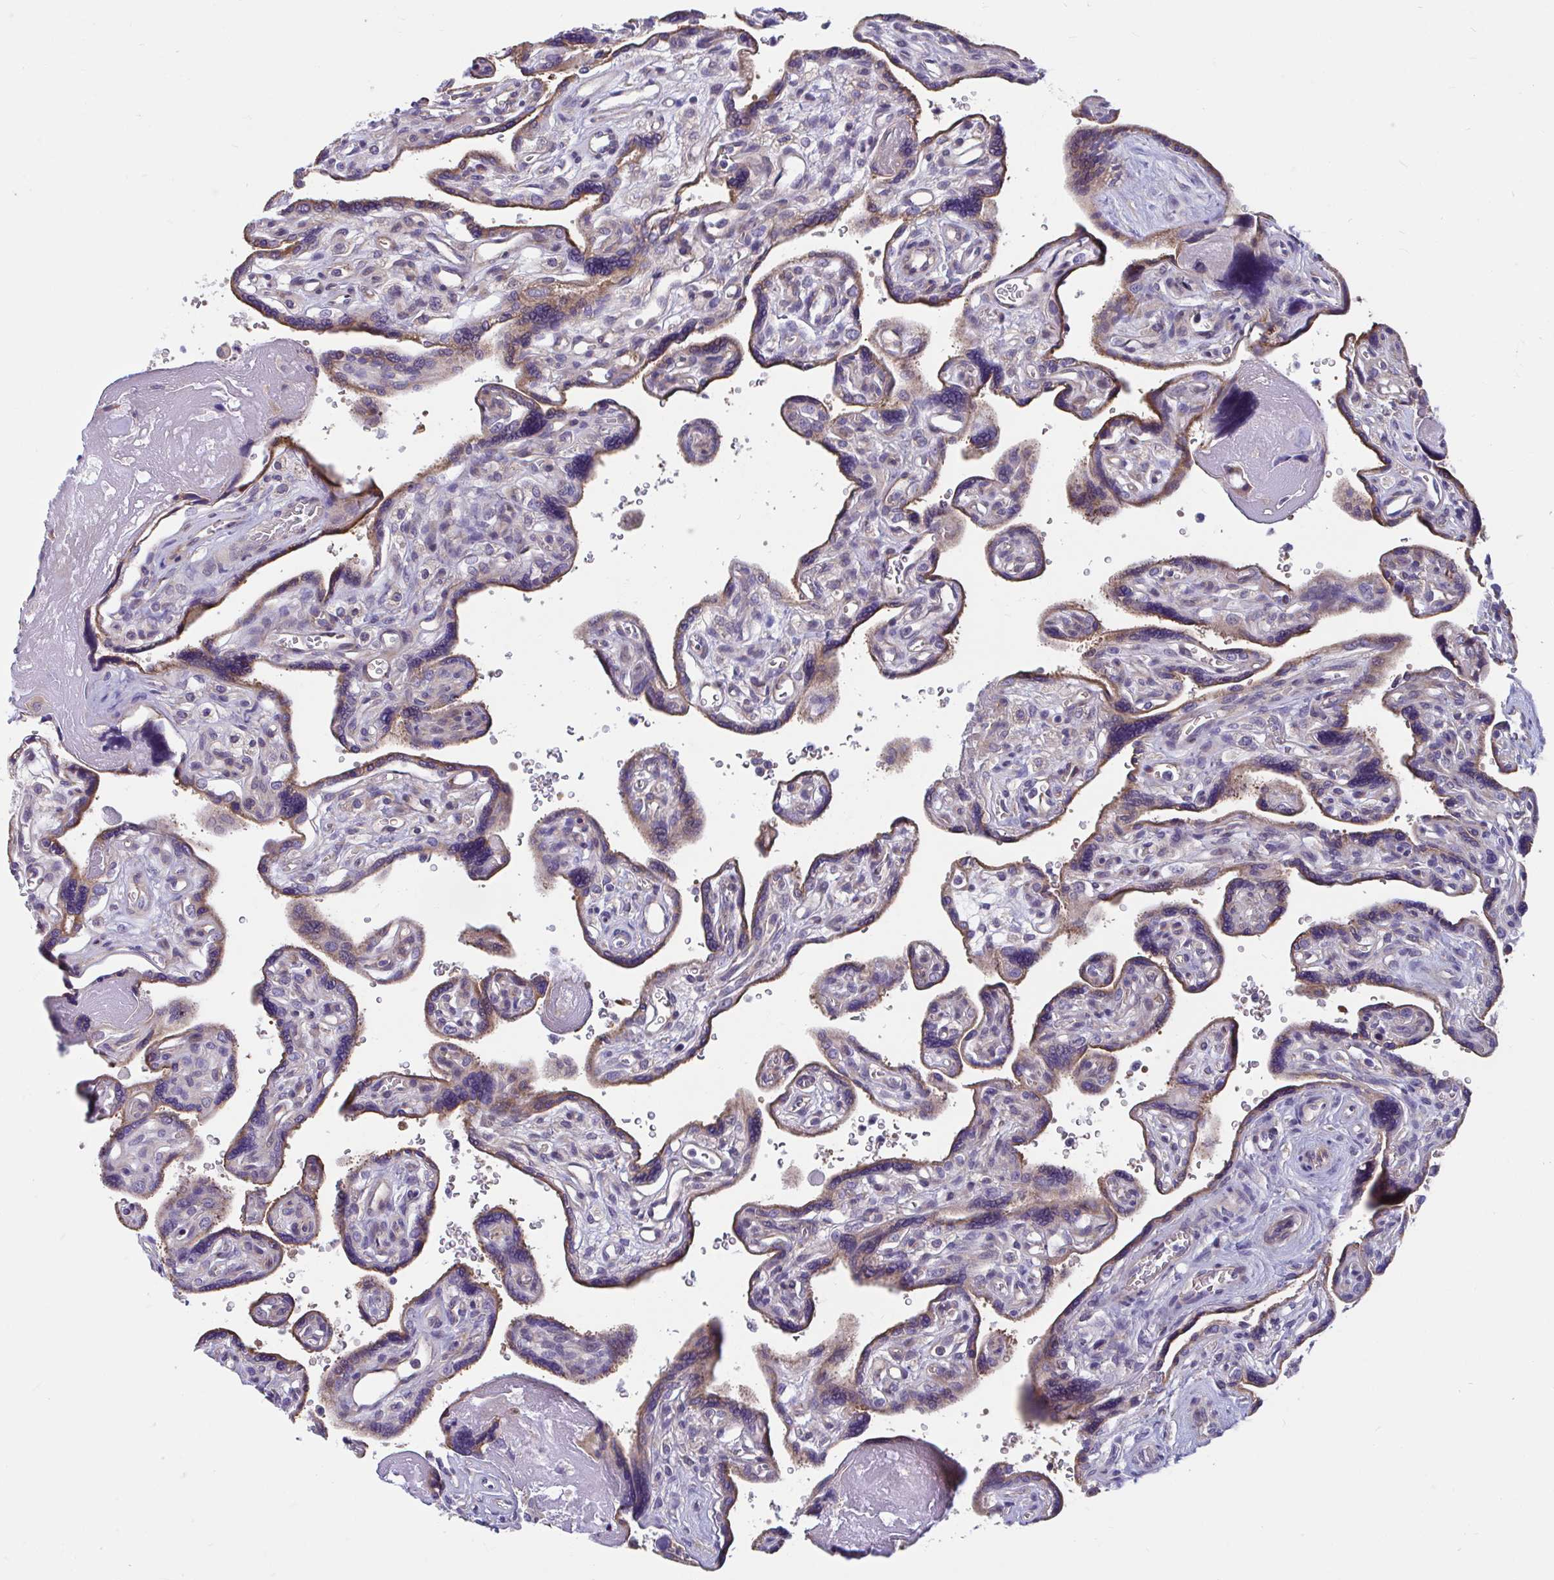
{"staining": {"intensity": "strong", "quantity": ">75%", "location": "cytoplasmic/membranous"}, "tissue": "placenta", "cell_type": "Decidual cells", "image_type": "normal", "snomed": [{"axis": "morphology", "description": "Normal tissue, NOS"}, {"axis": "topography", "description": "Placenta"}], "caption": "An immunohistochemistry (IHC) histopathology image of unremarkable tissue is shown. Protein staining in brown labels strong cytoplasmic/membranous positivity in placenta within decidual cells. Using DAB (brown) and hematoxylin (blue) stains, captured at high magnification using brightfield microscopy.", "gene": "WBP1", "patient": {"sex": "female", "age": 39}}